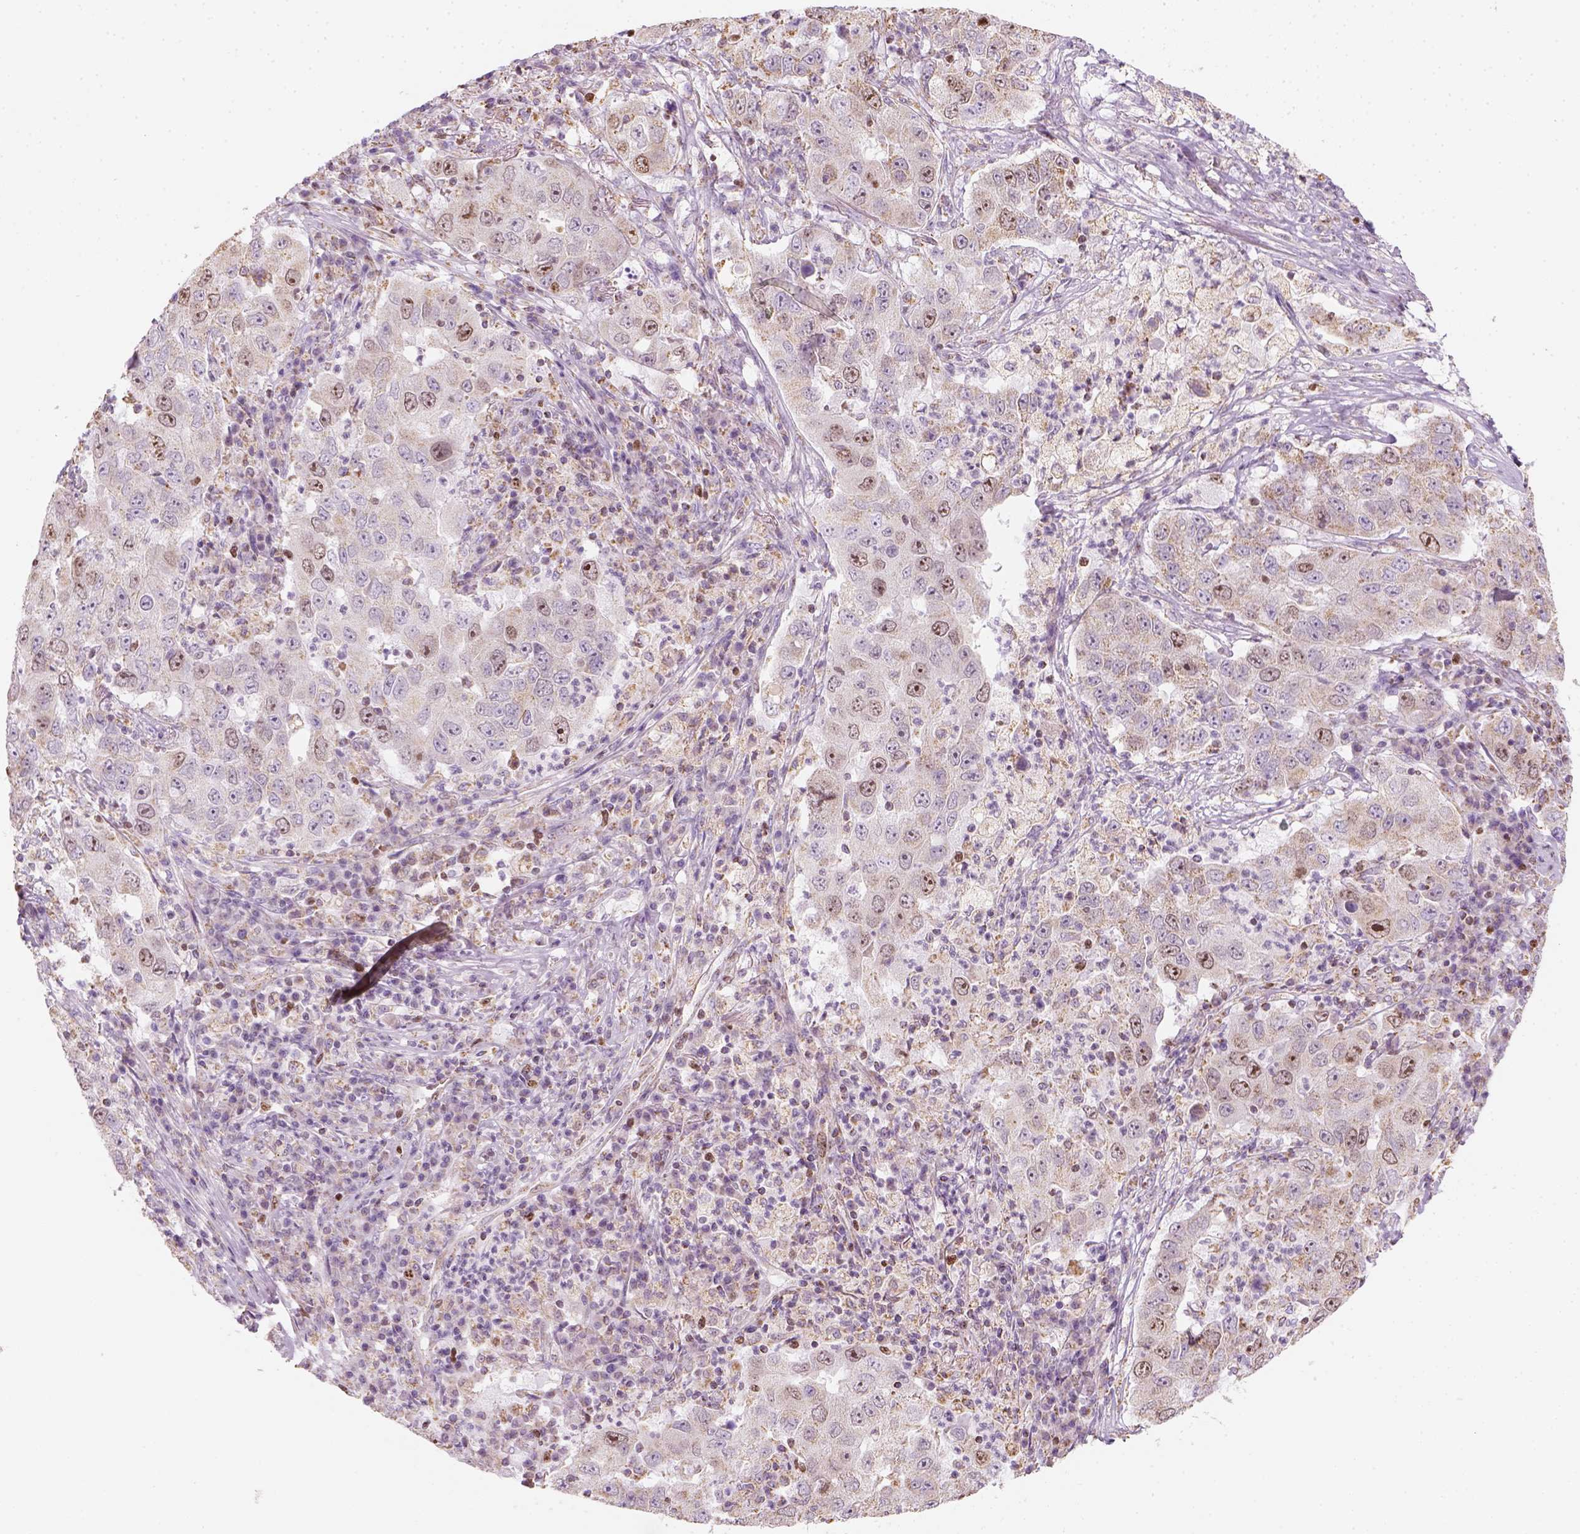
{"staining": {"intensity": "moderate", "quantity": "<25%", "location": "cytoplasmic/membranous,nuclear"}, "tissue": "lung cancer", "cell_type": "Tumor cells", "image_type": "cancer", "snomed": [{"axis": "morphology", "description": "Adenocarcinoma, NOS"}, {"axis": "topography", "description": "Lung"}], "caption": "IHC micrograph of adenocarcinoma (lung) stained for a protein (brown), which reveals low levels of moderate cytoplasmic/membranous and nuclear expression in approximately <25% of tumor cells.", "gene": "LCA5", "patient": {"sex": "male", "age": 73}}